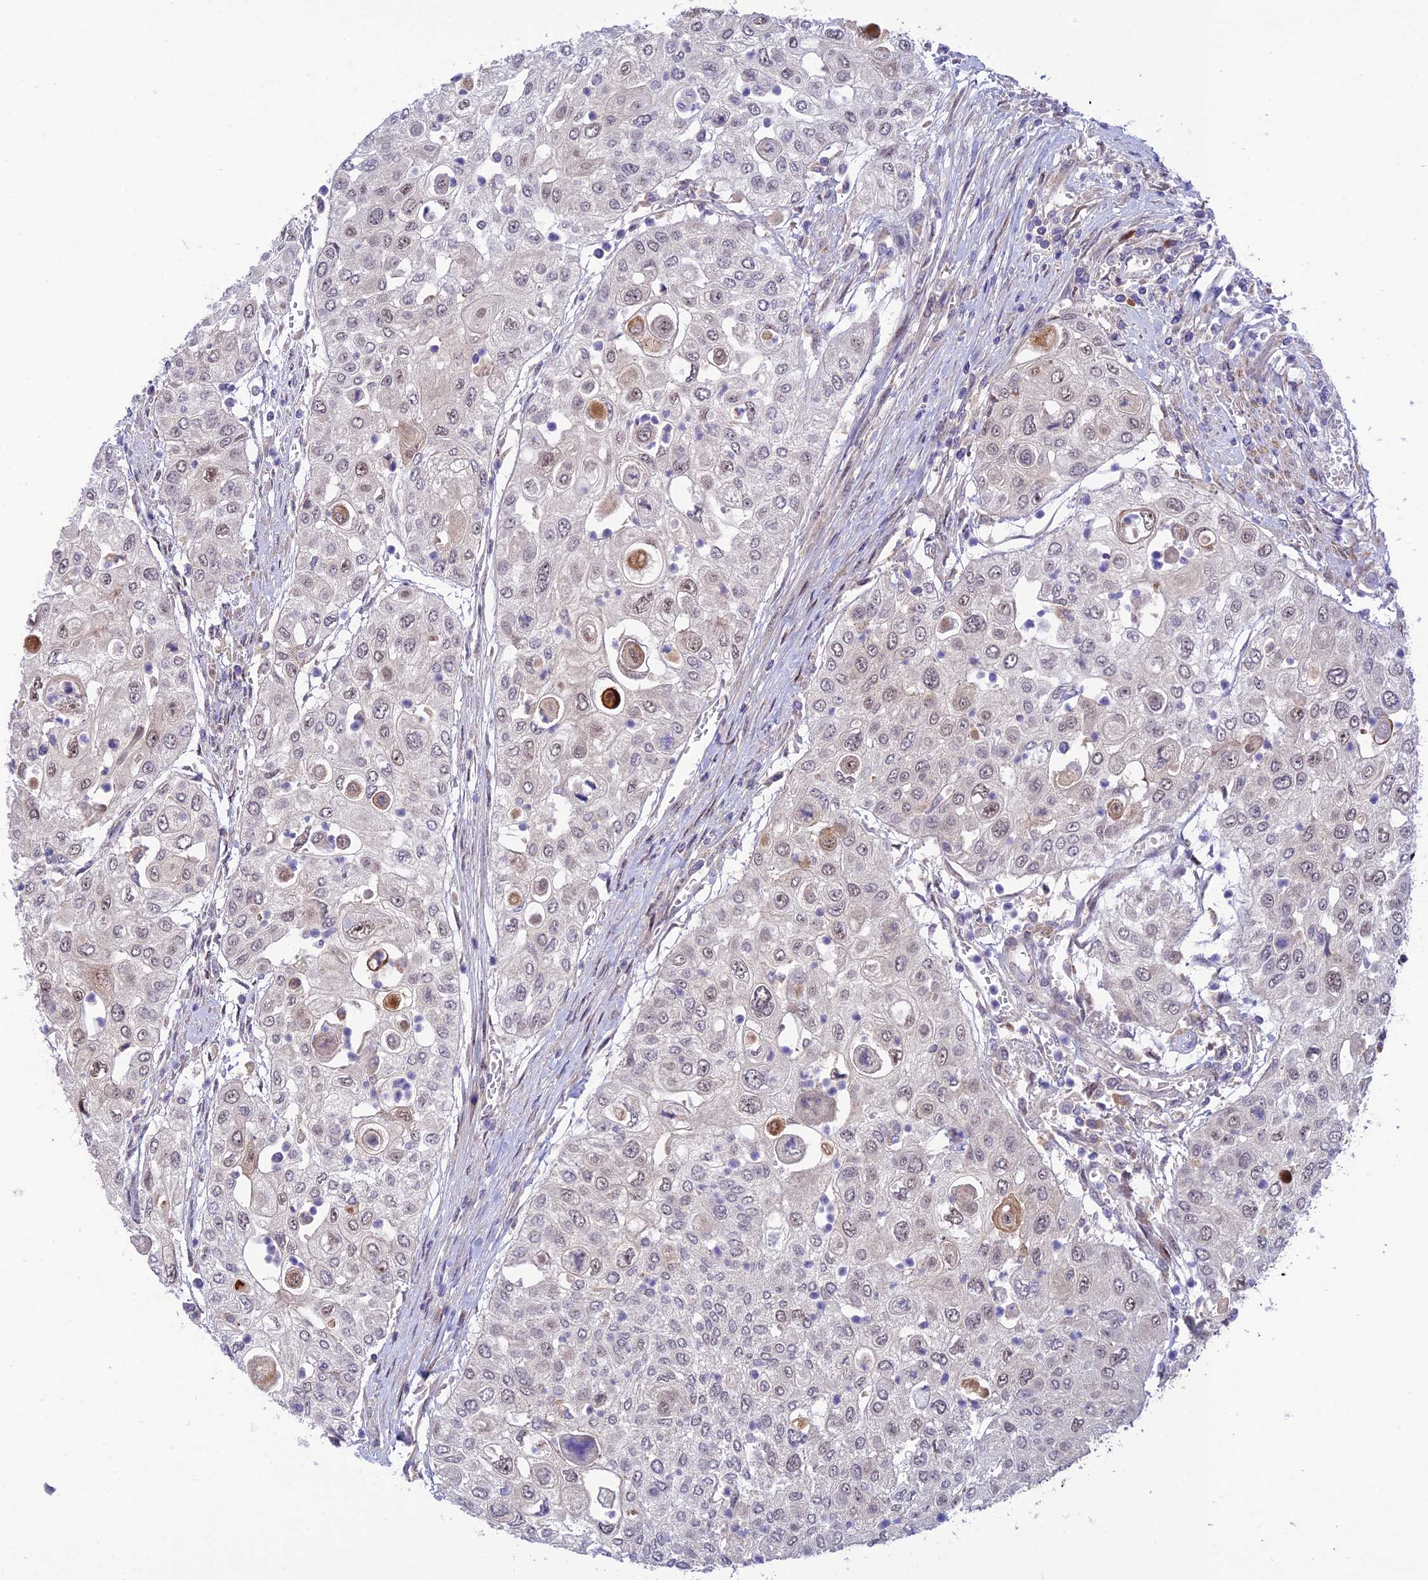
{"staining": {"intensity": "weak", "quantity": "<25%", "location": "nuclear"}, "tissue": "urothelial cancer", "cell_type": "Tumor cells", "image_type": "cancer", "snomed": [{"axis": "morphology", "description": "Urothelial carcinoma, High grade"}, {"axis": "topography", "description": "Urinary bladder"}], "caption": "This photomicrograph is of high-grade urothelial carcinoma stained with immunohistochemistry (IHC) to label a protein in brown with the nuclei are counter-stained blue. There is no expression in tumor cells.", "gene": "ZNF584", "patient": {"sex": "female", "age": 79}}